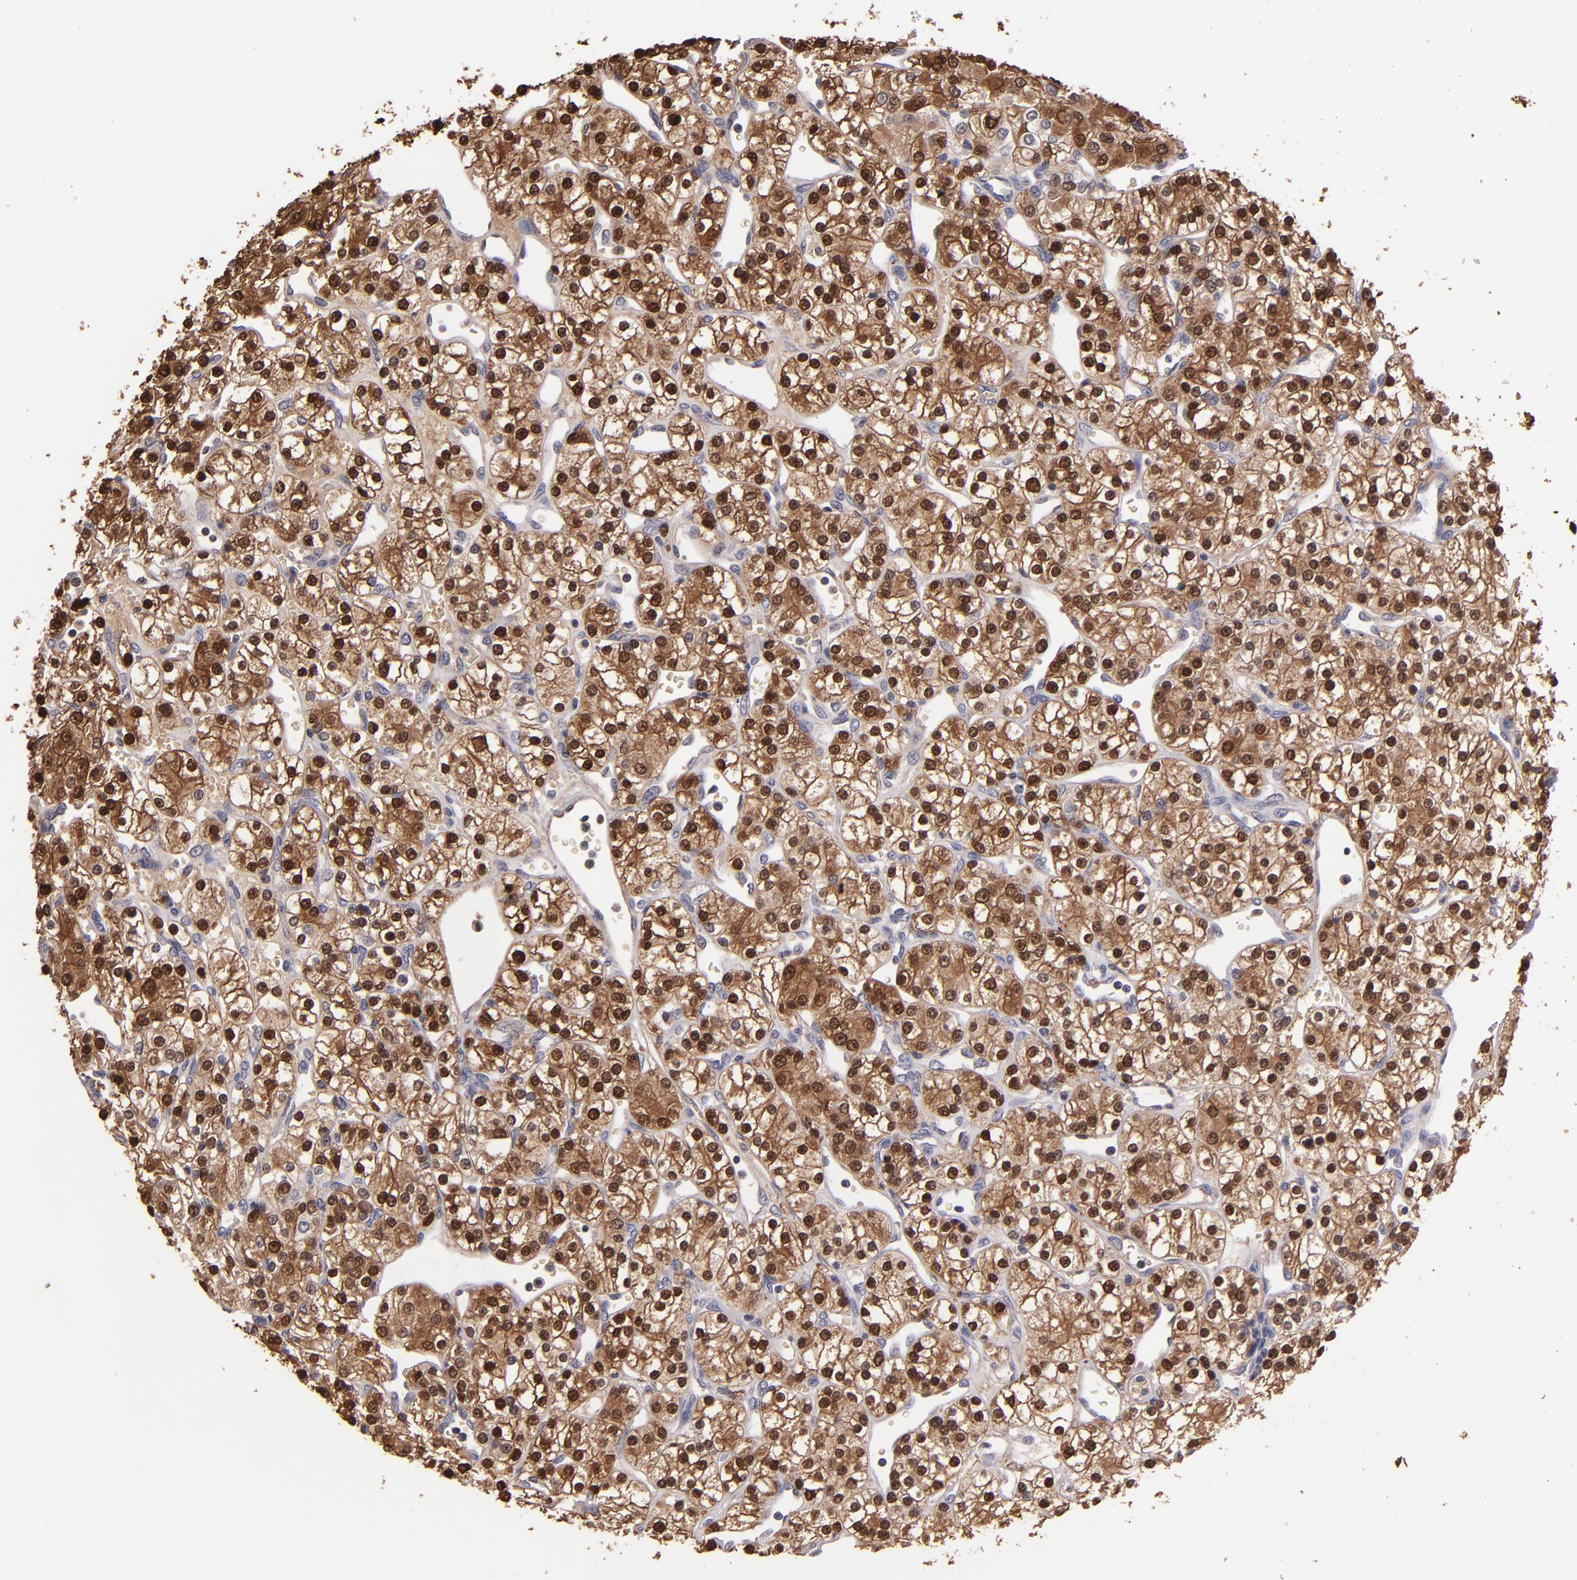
{"staining": {"intensity": "moderate", "quantity": "25%-75%", "location": "cytoplasmic/membranous,nuclear"}, "tissue": "renal cancer", "cell_type": "Tumor cells", "image_type": "cancer", "snomed": [{"axis": "morphology", "description": "Adenocarcinoma, NOS"}, {"axis": "topography", "description": "Kidney"}], "caption": "Human renal adenocarcinoma stained for a protein (brown) reveals moderate cytoplasmic/membranous and nuclear positive staining in about 25%-75% of tumor cells.", "gene": "S100A1", "patient": {"sex": "female", "age": 62}}